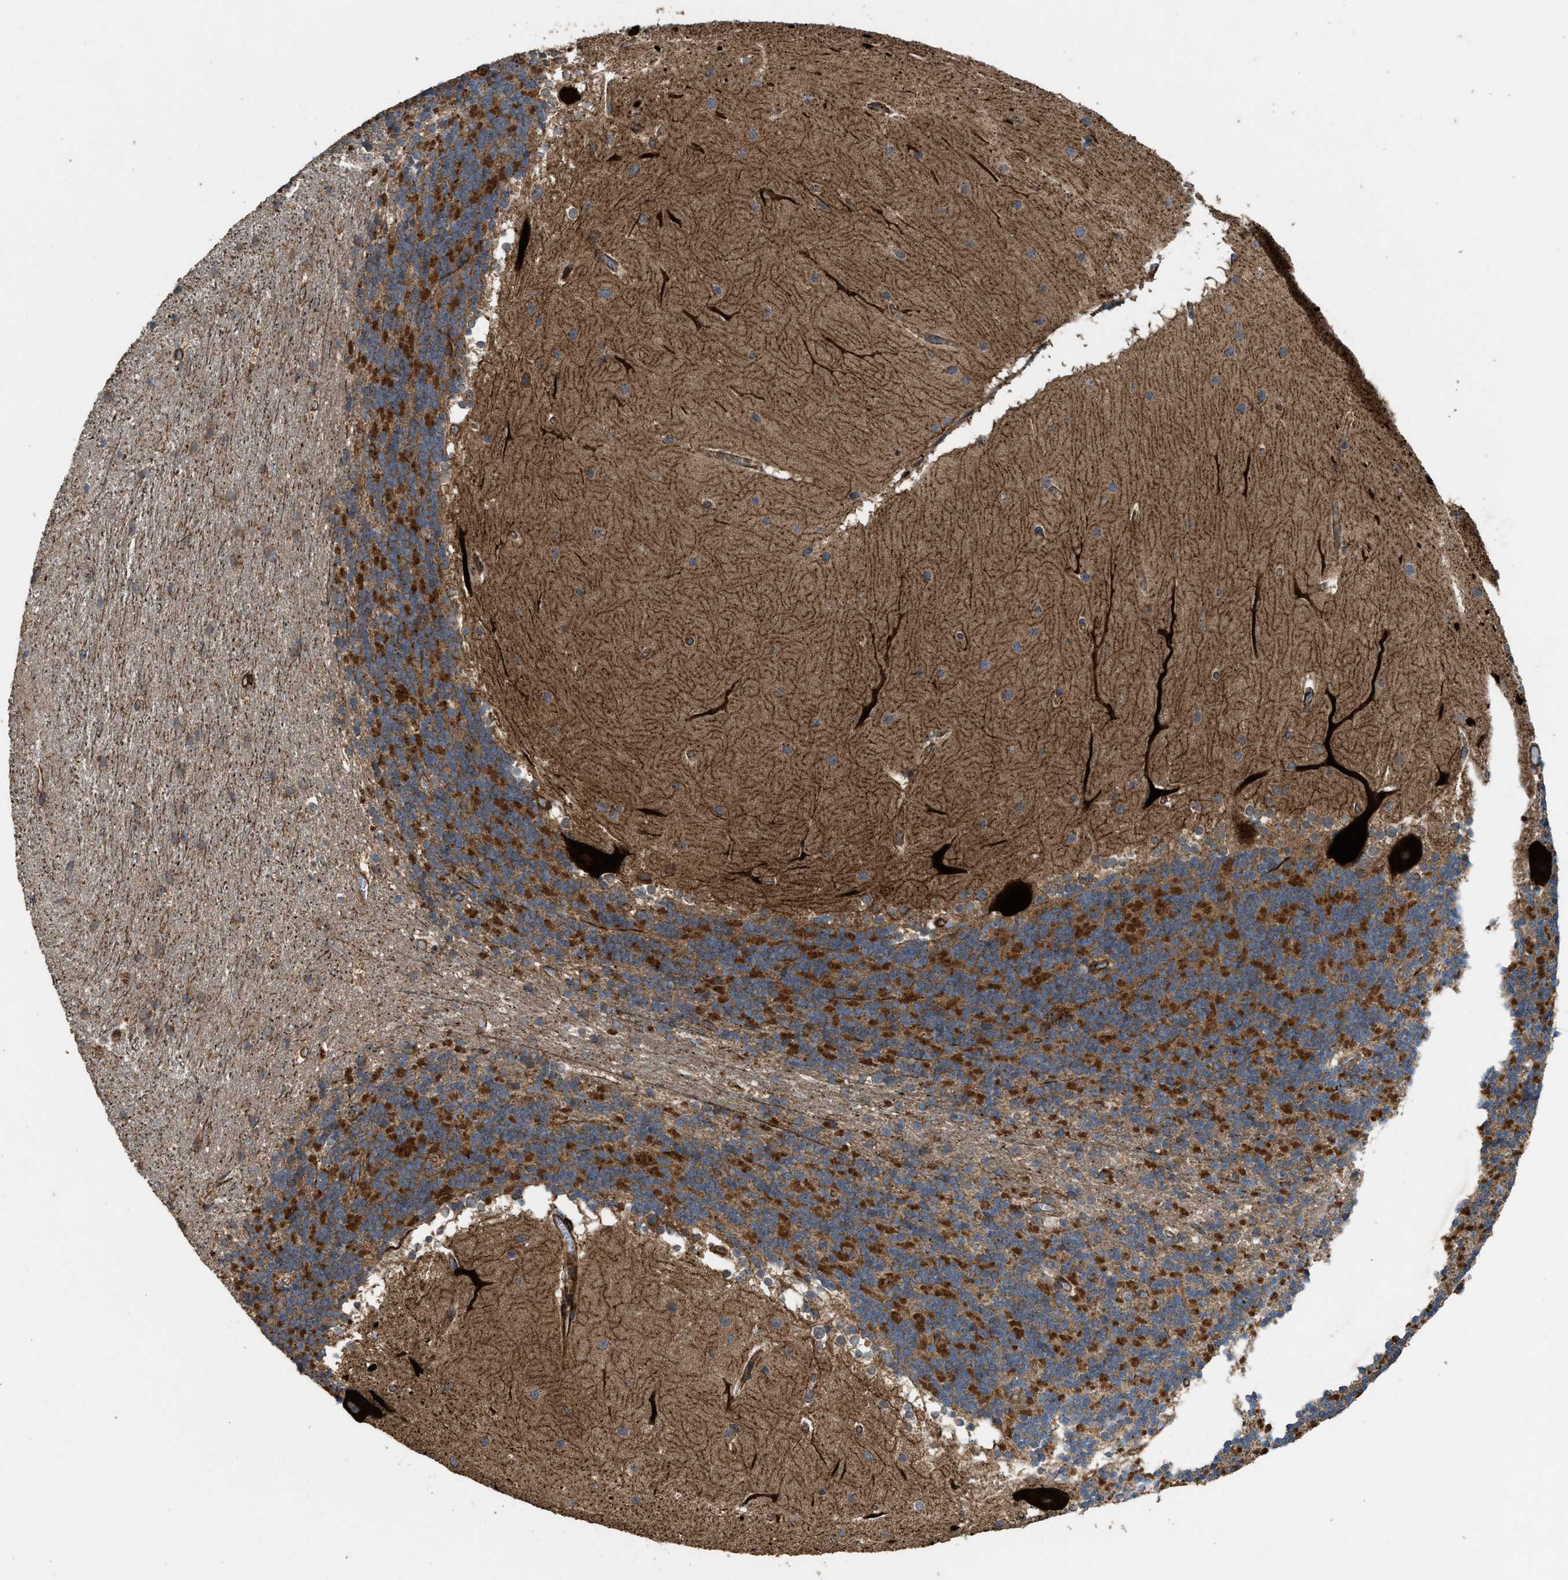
{"staining": {"intensity": "strong", "quantity": ">75%", "location": "cytoplasmic/membranous"}, "tissue": "cerebellum", "cell_type": "Cells in granular layer", "image_type": "normal", "snomed": [{"axis": "morphology", "description": "Normal tissue, NOS"}, {"axis": "topography", "description": "Cerebellum"}], "caption": "Immunohistochemistry of benign human cerebellum shows high levels of strong cytoplasmic/membranous expression in about >75% of cells in granular layer.", "gene": "EGLN1", "patient": {"sex": "female", "age": 19}}